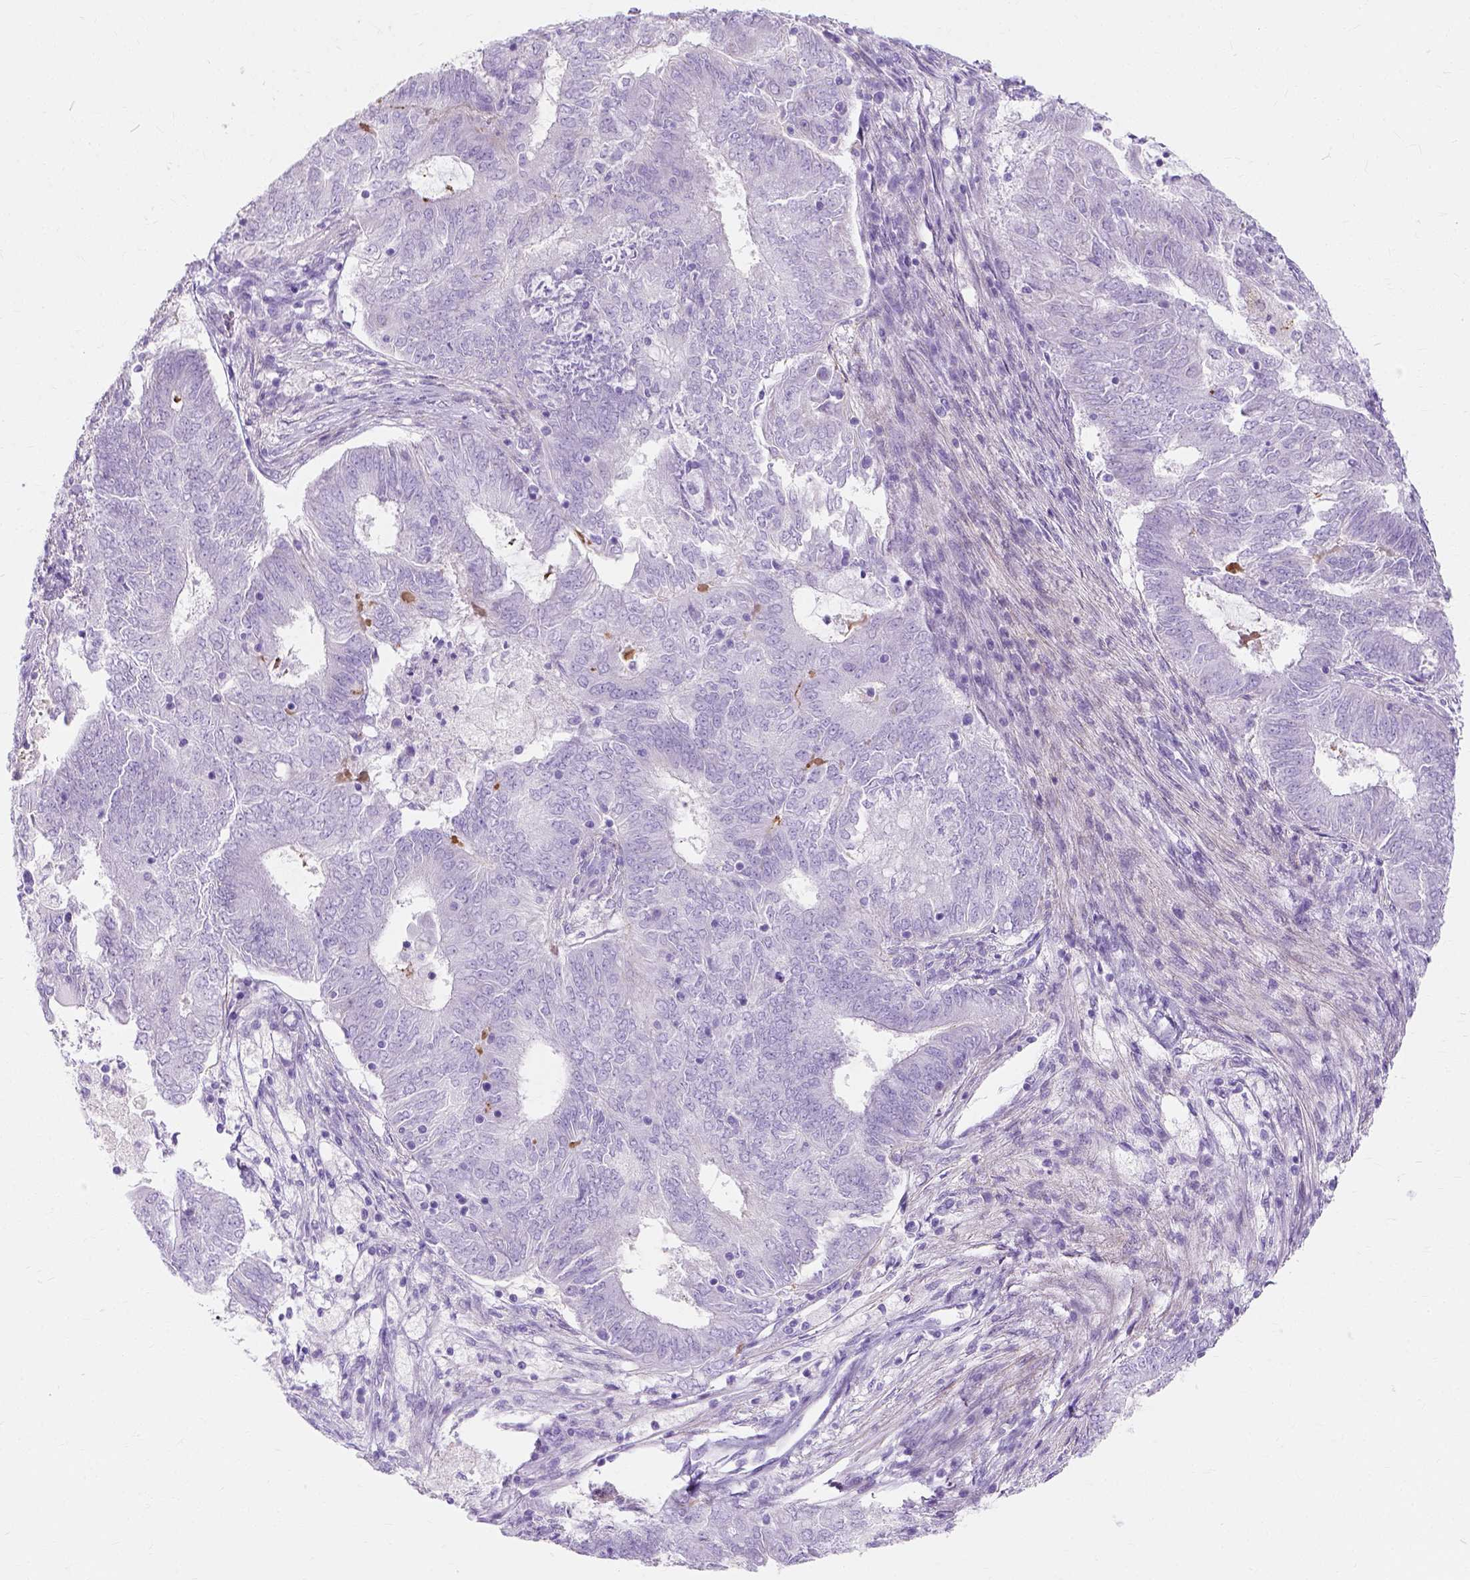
{"staining": {"intensity": "negative", "quantity": "none", "location": "none"}, "tissue": "endometrial cancer", "cell_type": "Tumor cells", "image_type": "cancer", "snomed": [{"axis": "morphology", "description": "Adenocarcinoma, NOS"}, {"axis": "topography", "description": "Endometrium"}], "caption": "Immunohistochemistry (IHC) of endometrial cancer demonstrates no positivity in tumor cells.", "gene": "MYH15", "patient": {"sex": "female", "age": 62}}